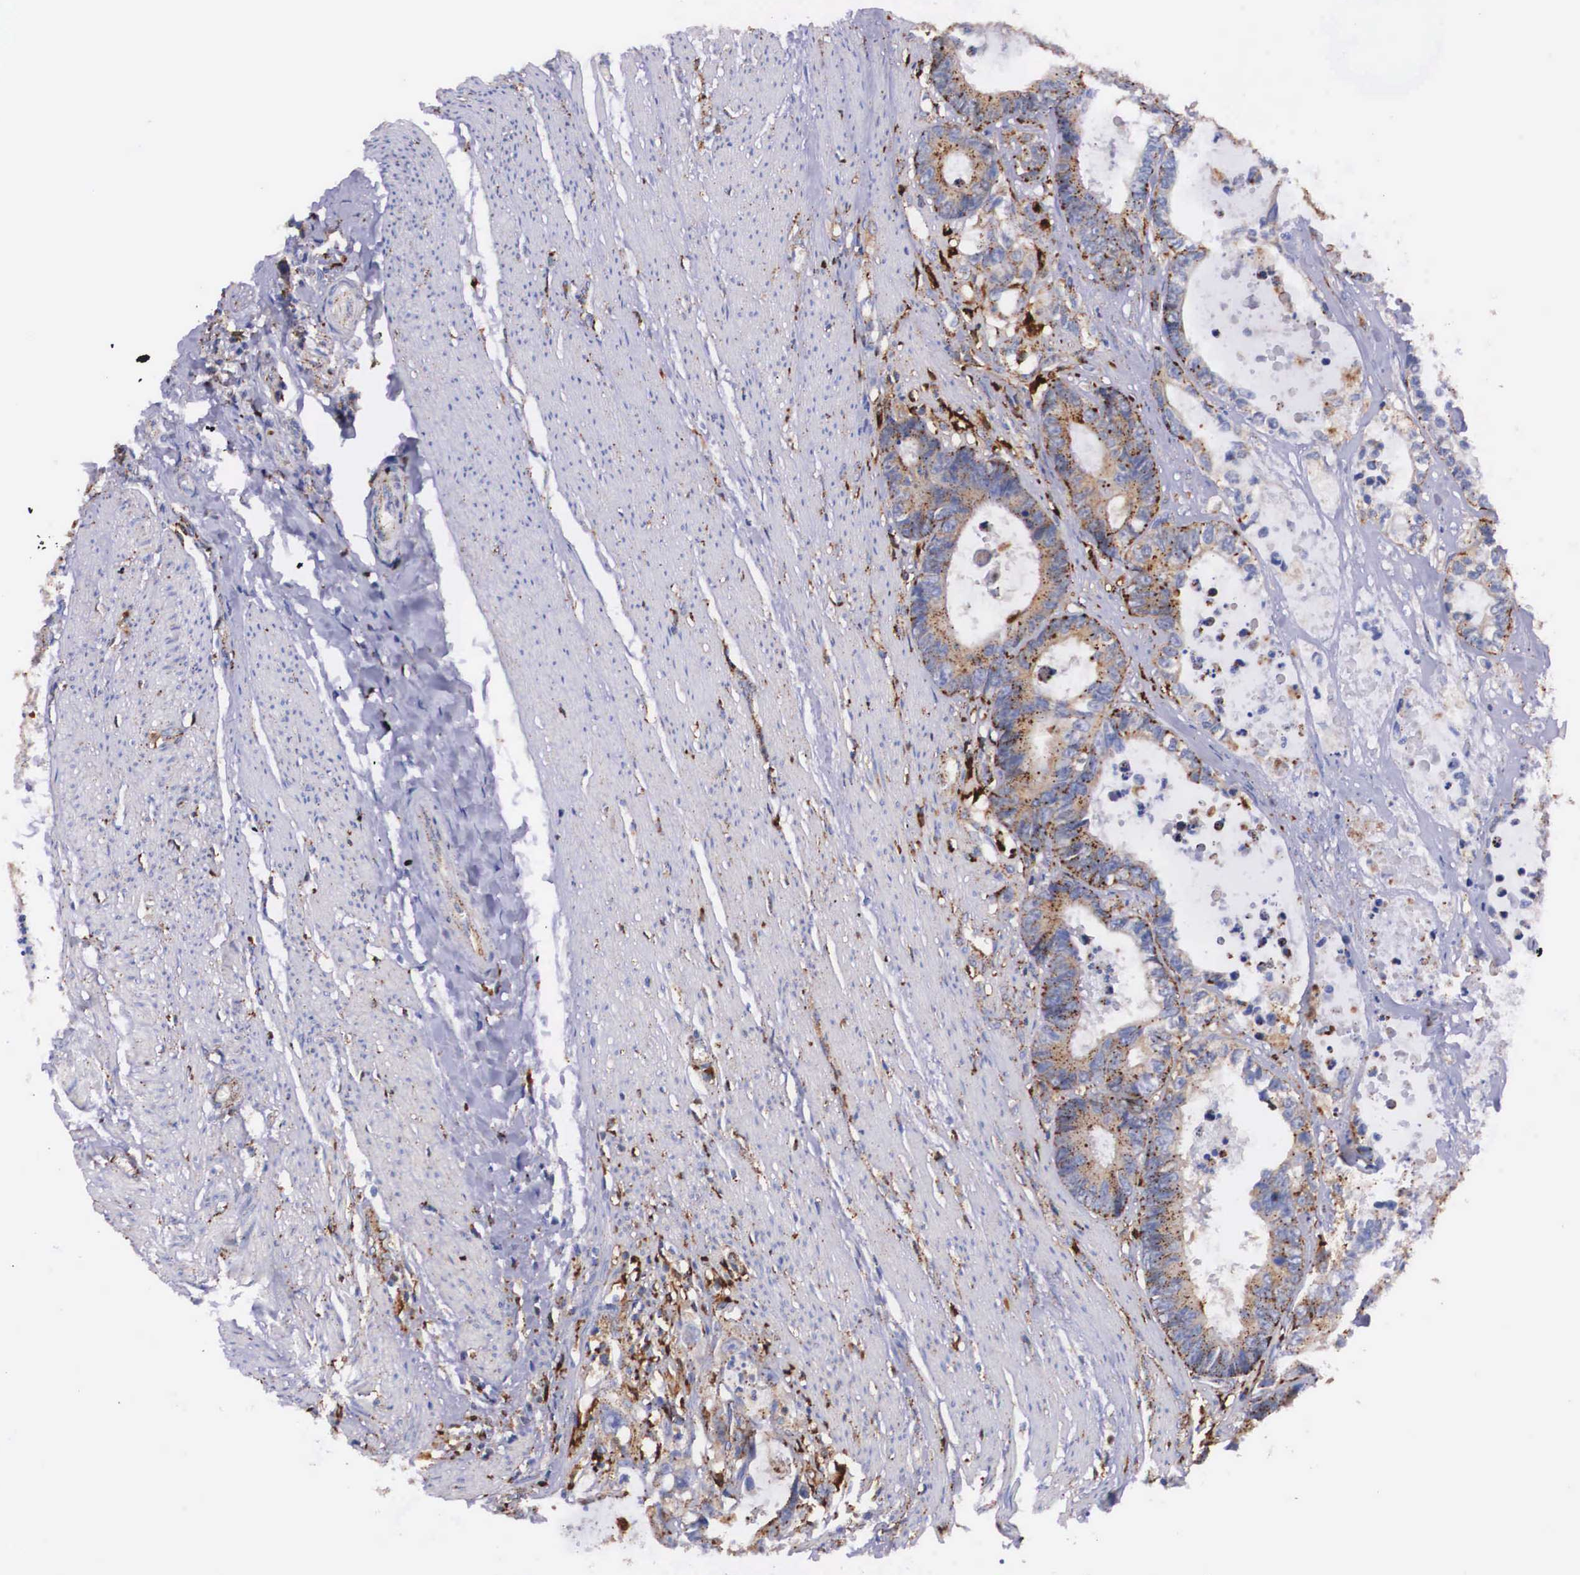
{"staining": {"intensity": "moderate", "quantity": "25%-75%", "location": "cytoplasmic/membranous"}, "tissue": "colorectal cancer", "cell_type": "Tumor cells", "image_type": "cancer", "snomed": [{"axis": "morphology", "description": "Adenocarcinoma, NOS"}, {"axis": "topography", "description": "Rectum"}], "caption": "This photomicrograph exhibits immunohistochemistry staining of human colorectal cancer, with medium moderate cytoplasmic/membranous expression in approximately 25%-75% of tumor cells.", "gene": "NAGA", "patient": {"sex": "female", "age": 98}}